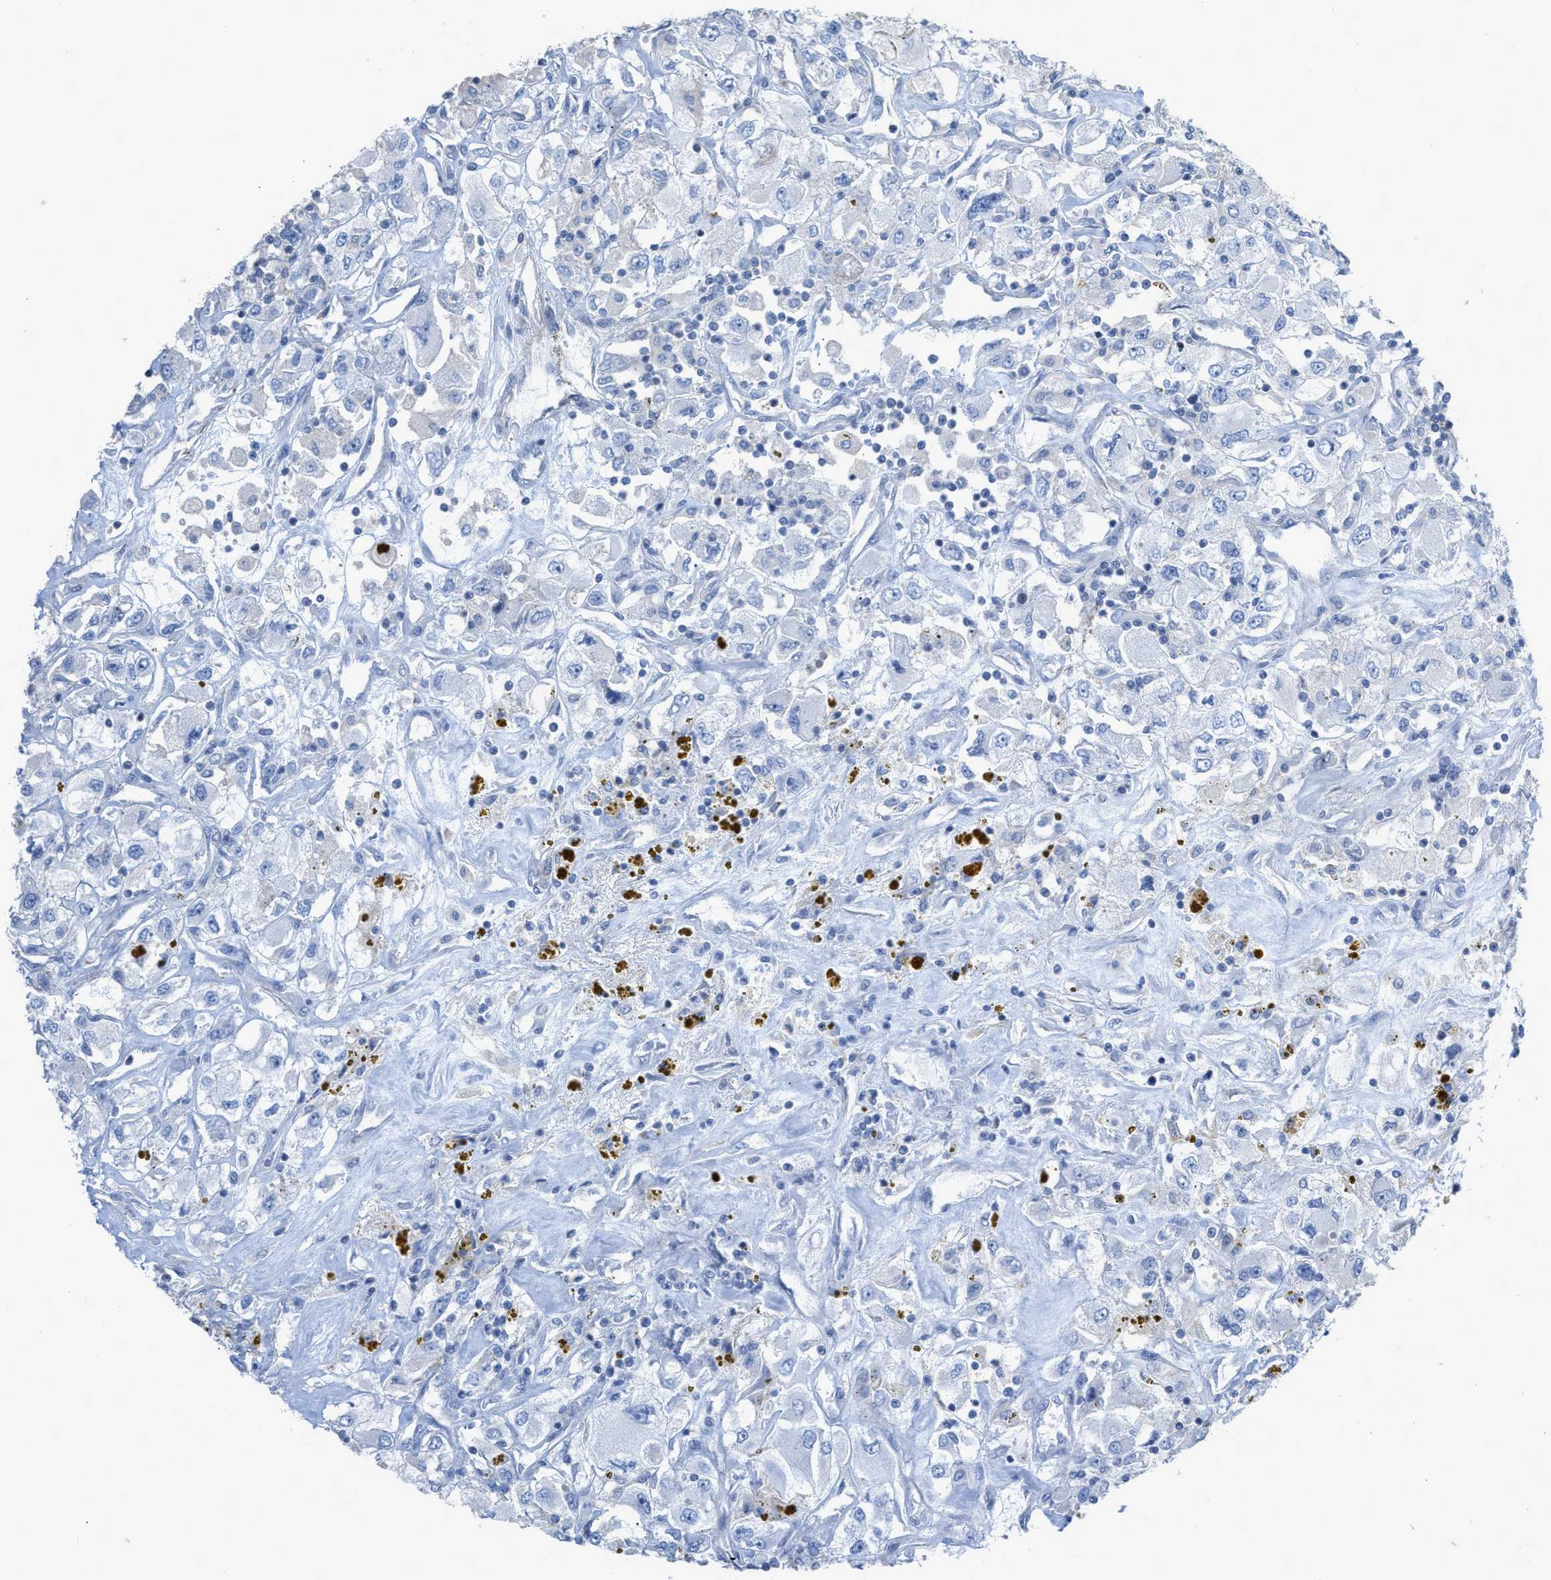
{"staining": {"intensity": "negative", "quantity": "none", "location": "none"}, "tissue": "renal cancer", "cell_type": "Tumor cells", "image_type": "cancer", "snomed": [{"axis": "morphology", "description": "Adenocarcinoma, NOS"}, {"axis": "topography", "description": "Kidney"}], "caption": "Human renal cancer stained for a protein using IHC displays no positivity in tumor cells.", "gene": "PRMT2", "patient": {"sex": "female", "age": 52}}